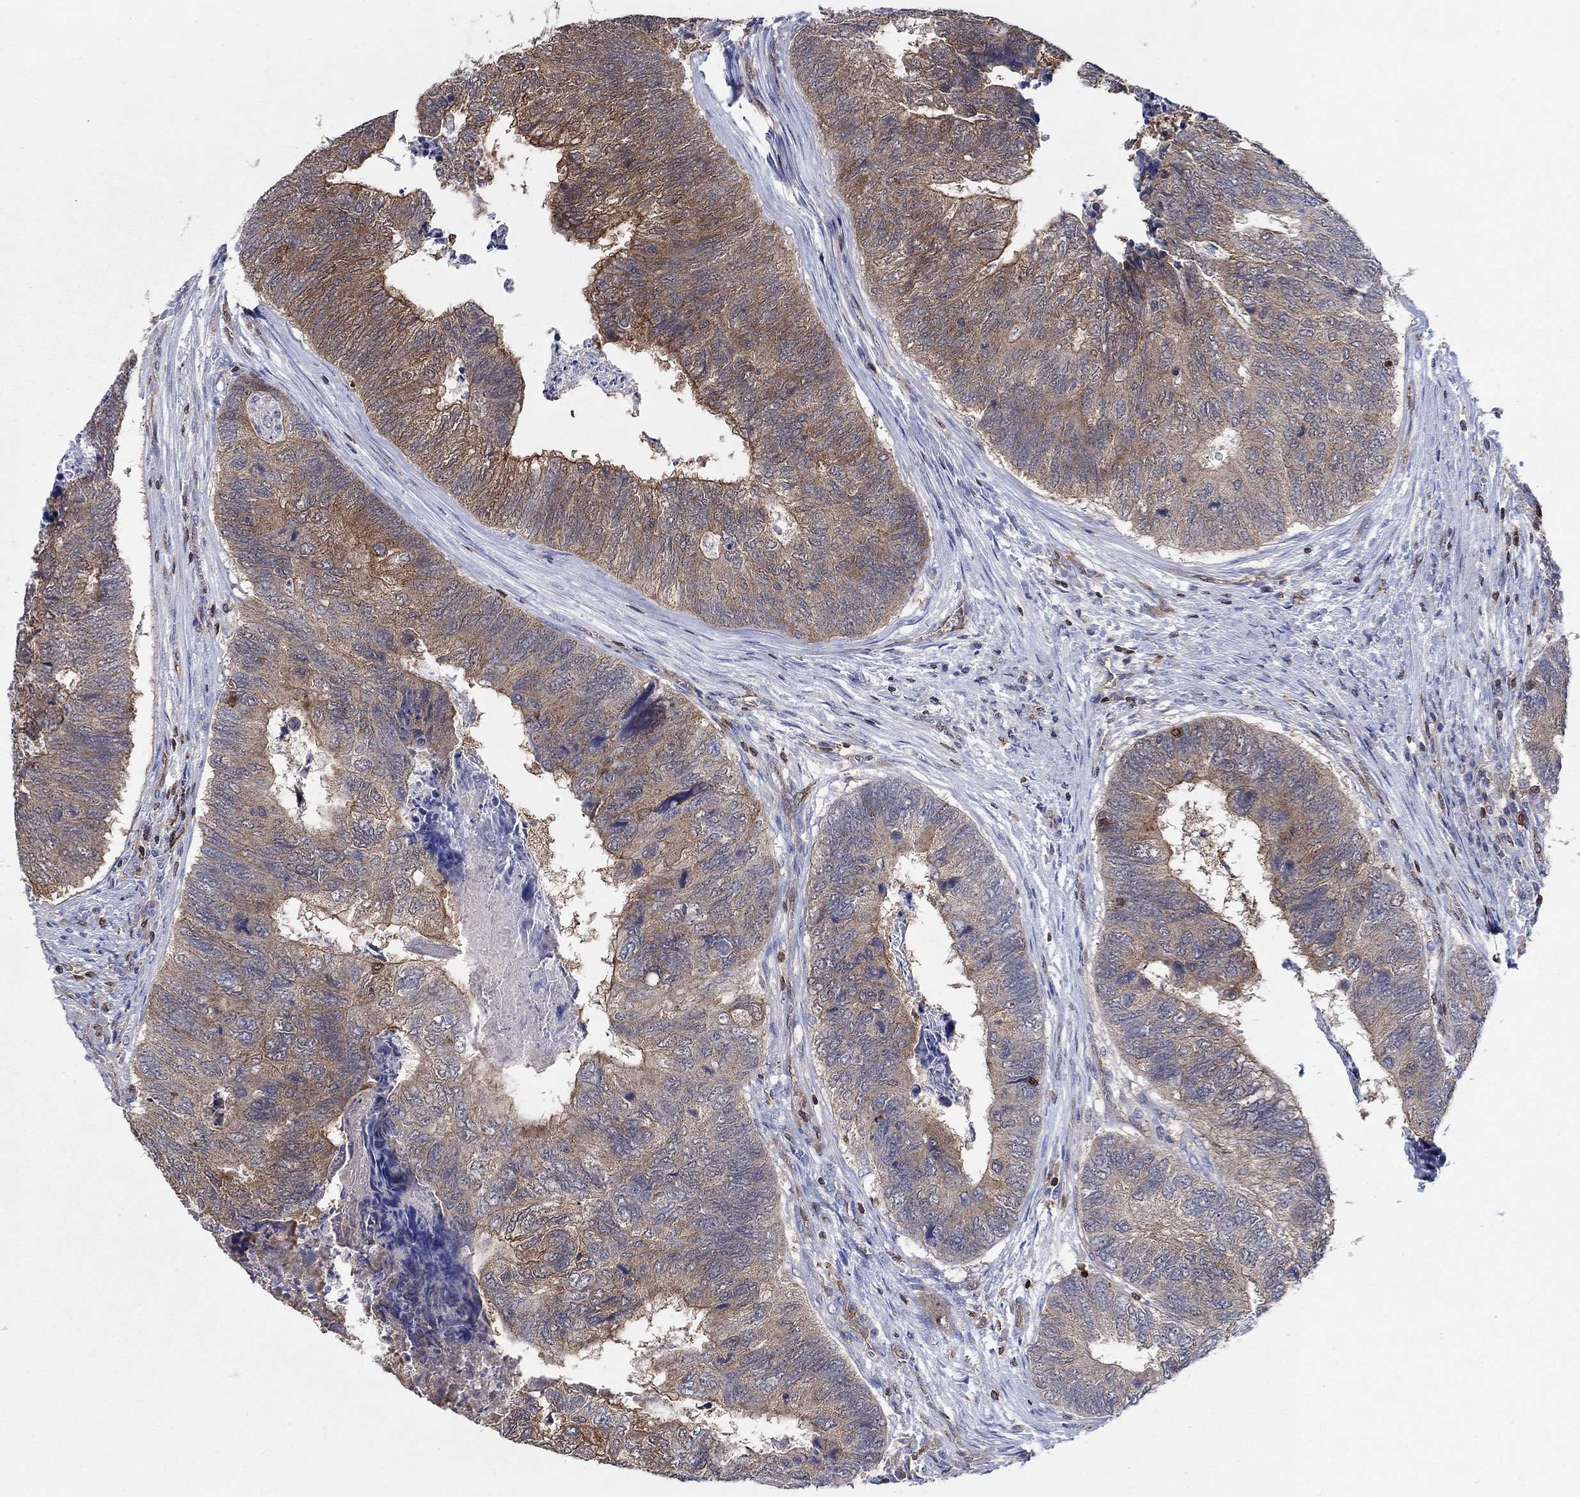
{"staining": {"intensity": "strong", "quantity": "<25%", "location": "cytoplasmic/membranous"}, "tissue": "colorectal cancer", "cell_type": "Tumor cells", "image_type": "cancer", "snomed": [{"axis": "morphology", "description": "Adenocarcinoma, NOS"}, {"axis": "topography", "description": "Colon"}], "caption": "Immunohistochemistry micrograph of colorectal cancer (adenocarcinoma) stained for a protein (brown), which shows medium levels of strong cytoplasmic/membranous staining in approximately <25% of tumor cells.", "gene": "AGFG2", "patient": {"sex": "female", "age": 67}}